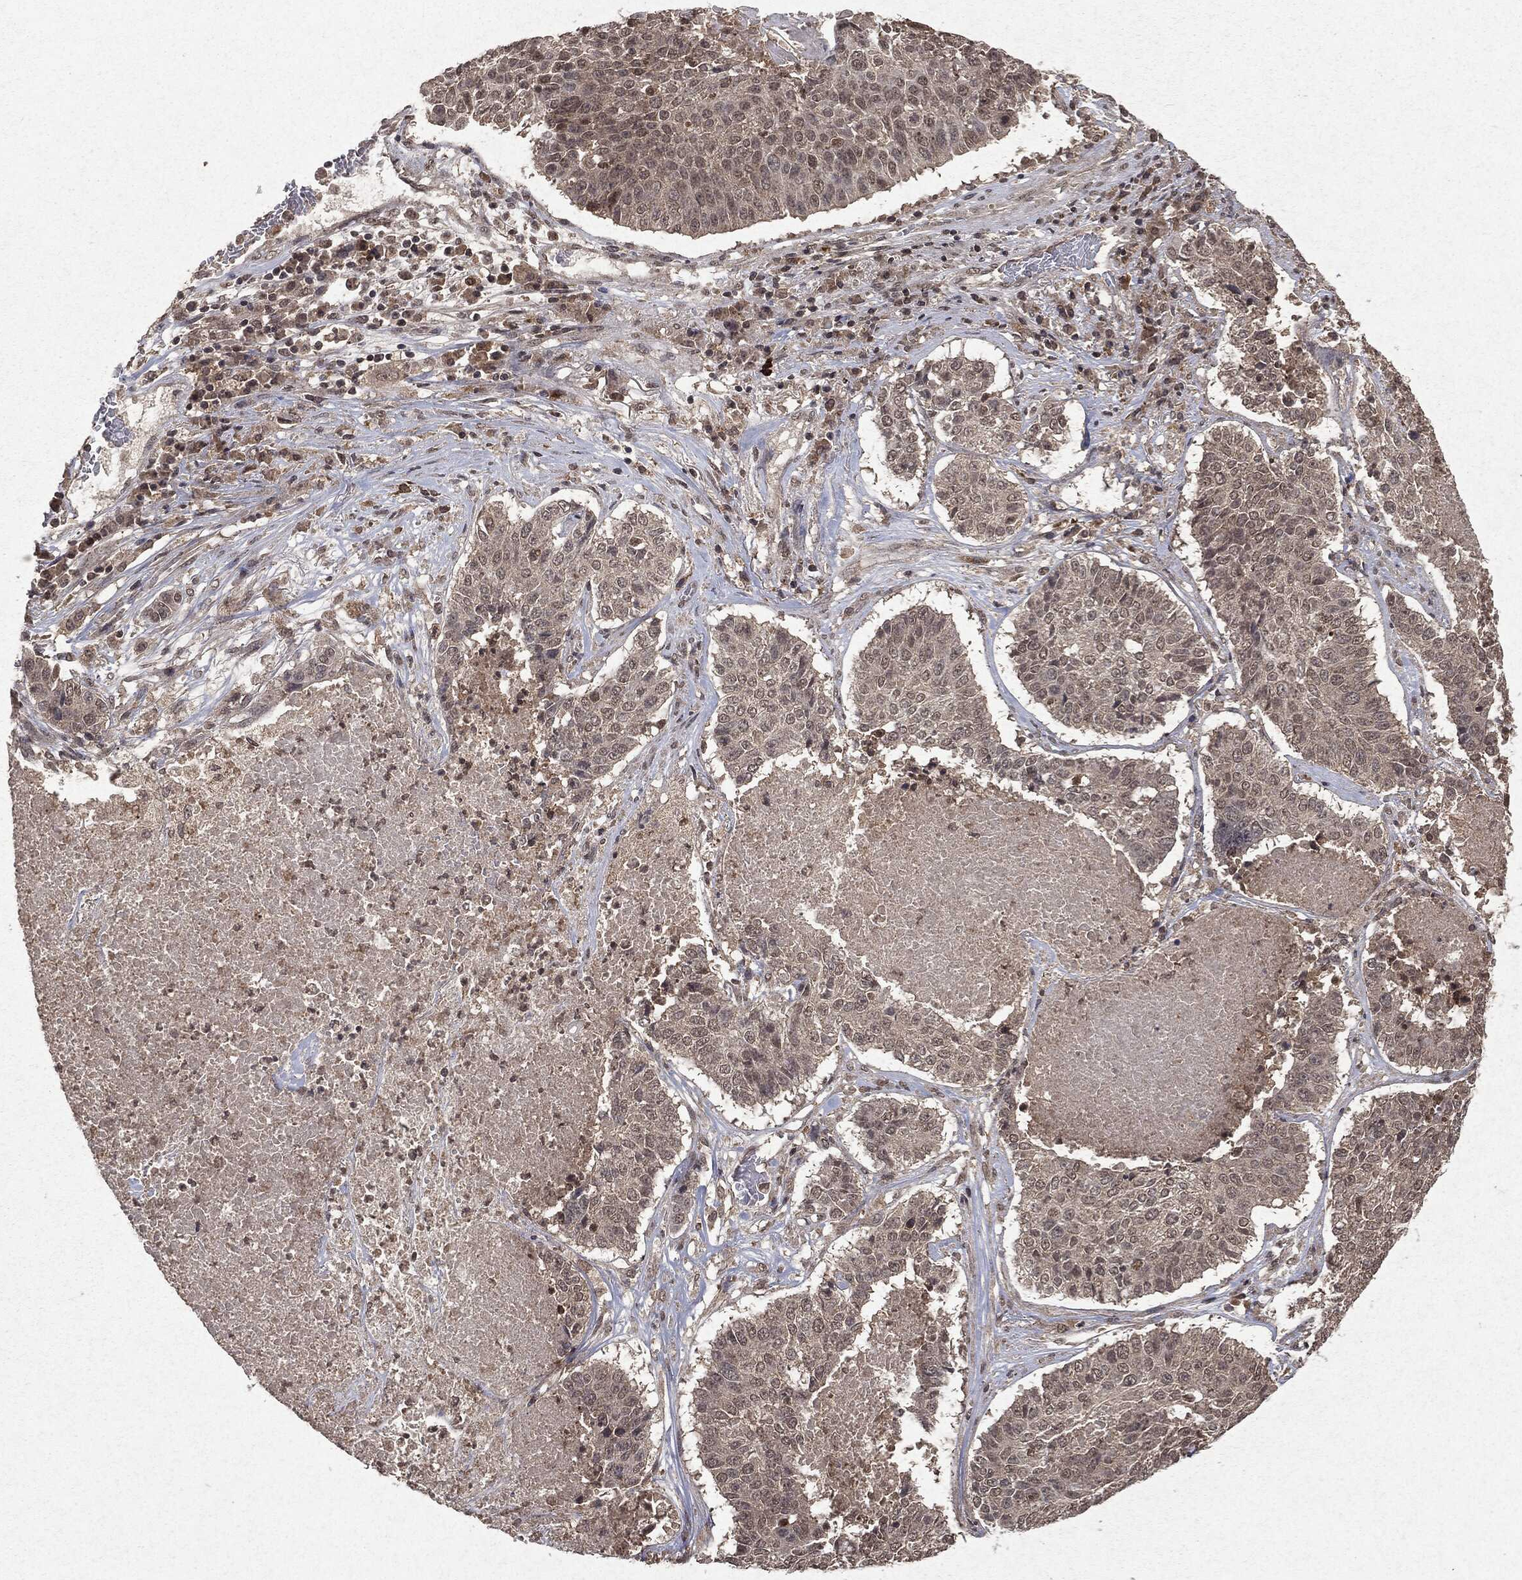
{"staining": {"intensity": "negative", "quantity": "none", "location": "none"}, "tissue": "lung cancer", "cell_type": "Tumor cells", "image_type": "cancer", "snomed": [{"axis": "morphology", "description": "Squamous cell carcinoma, NOS"}, {"axis": "topography", "description": "Lung"}], "caption": "Lung squamous cell carcinoma was stained to show a protein in brown. There is no significant staining in tumor cells.", "gene": "PEBP1", "patient": {"sex": "male", "age": 64}}